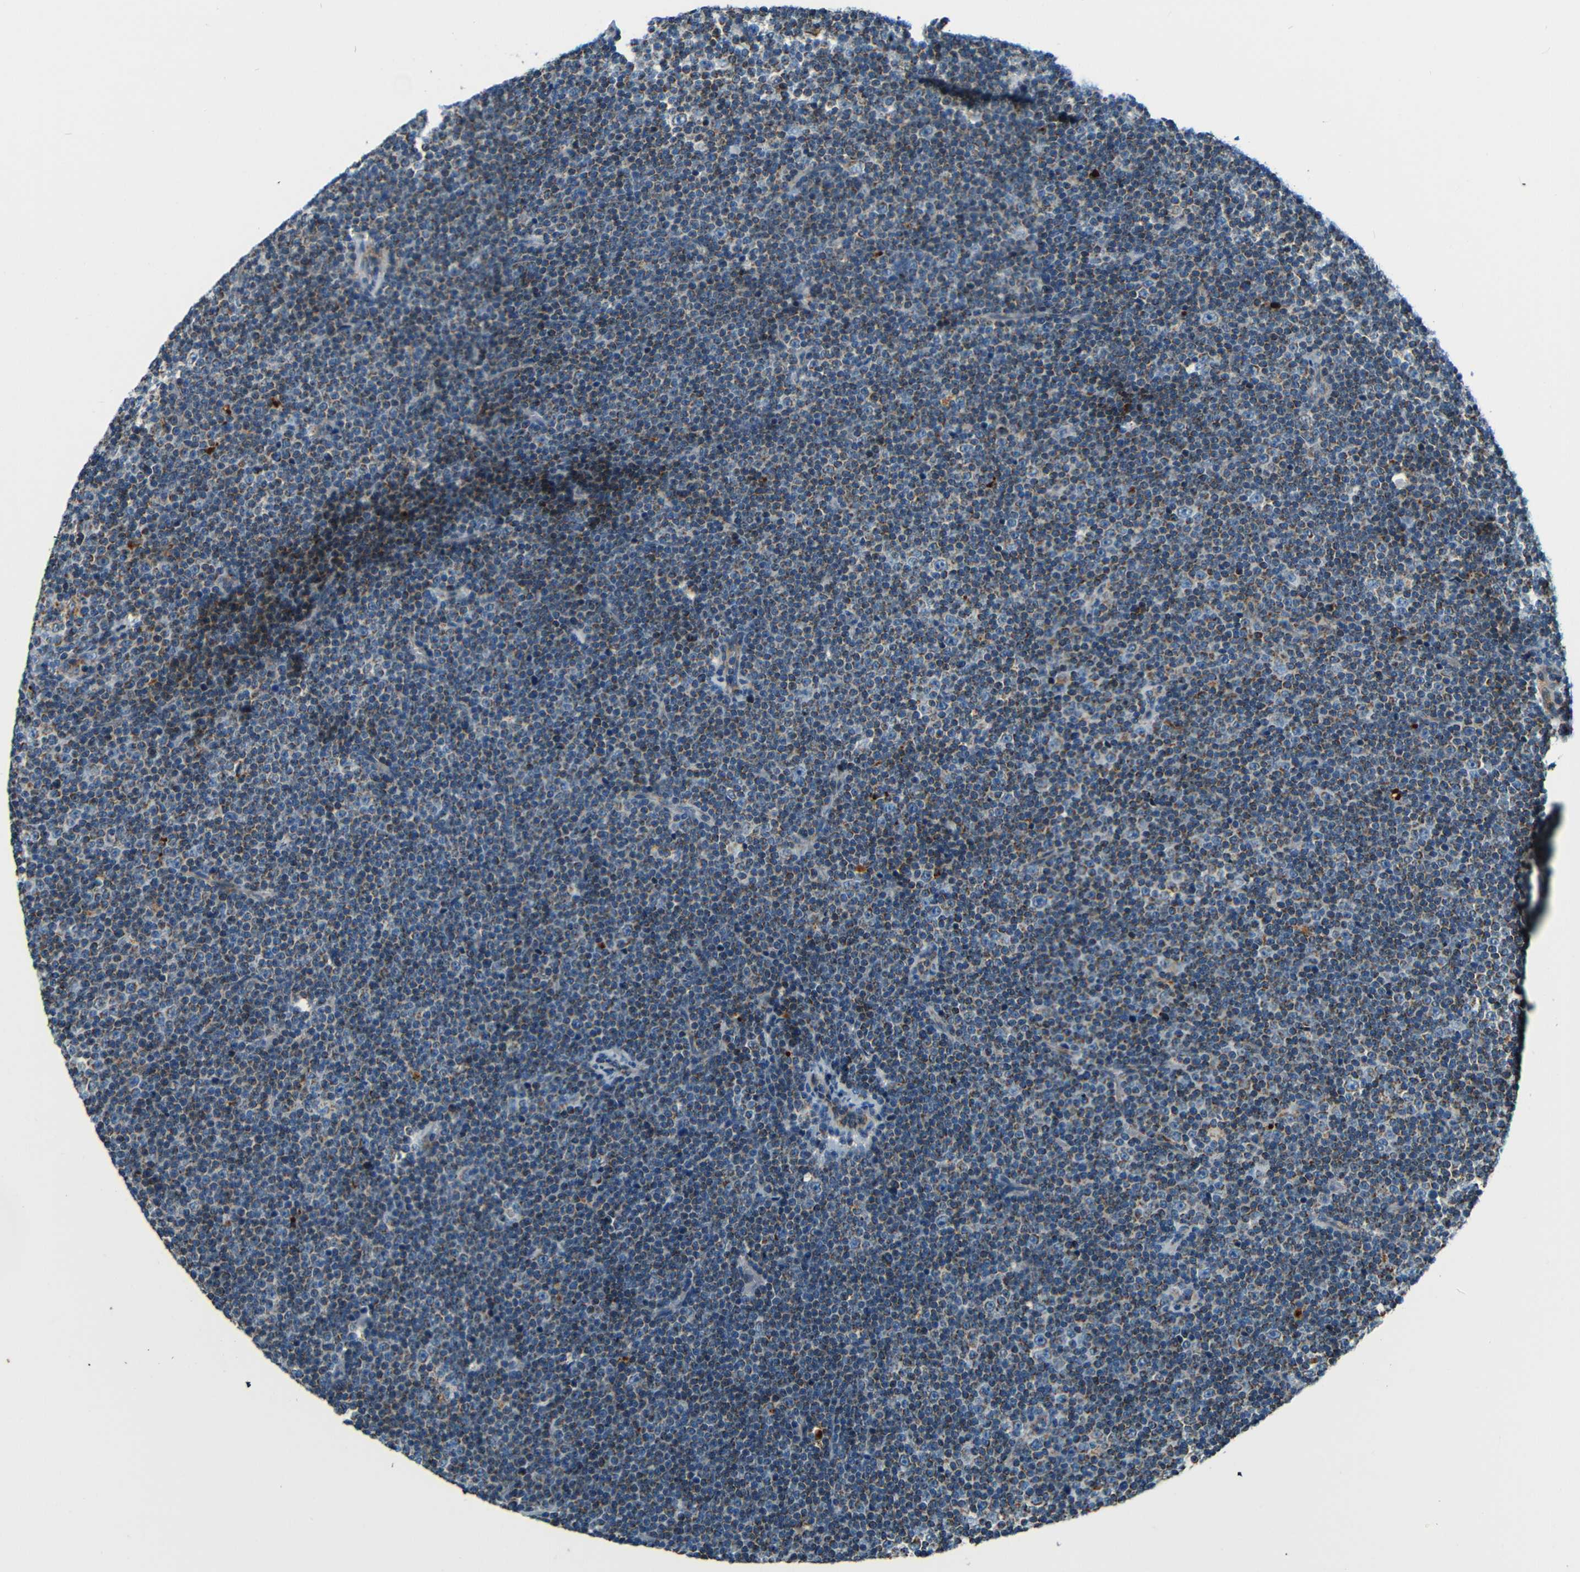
{"staining": {"intensity": "moderate", "quantity": "<25%", "location": "cytoplasmic/membranous"}, "tissue": "lymphoma", "cell_type": "Tumor cells", "image_type": "cancer", "snomed": [{"axis": "morphology", "description": "Malignant lymphoma, non-Hodgkin's type, Low grade"}, {"axis": "topography", "description": "Lymph node"}], "caption": "Tumor cells demonstrate low levels of moderate cytoplasmic/membranous expression in about <25% of cells in human malignant lymphoma, non-Hodgkin's type (low-grade).", "gene": "WSCD2", "patient": {"sex": "female", "age": 67}}